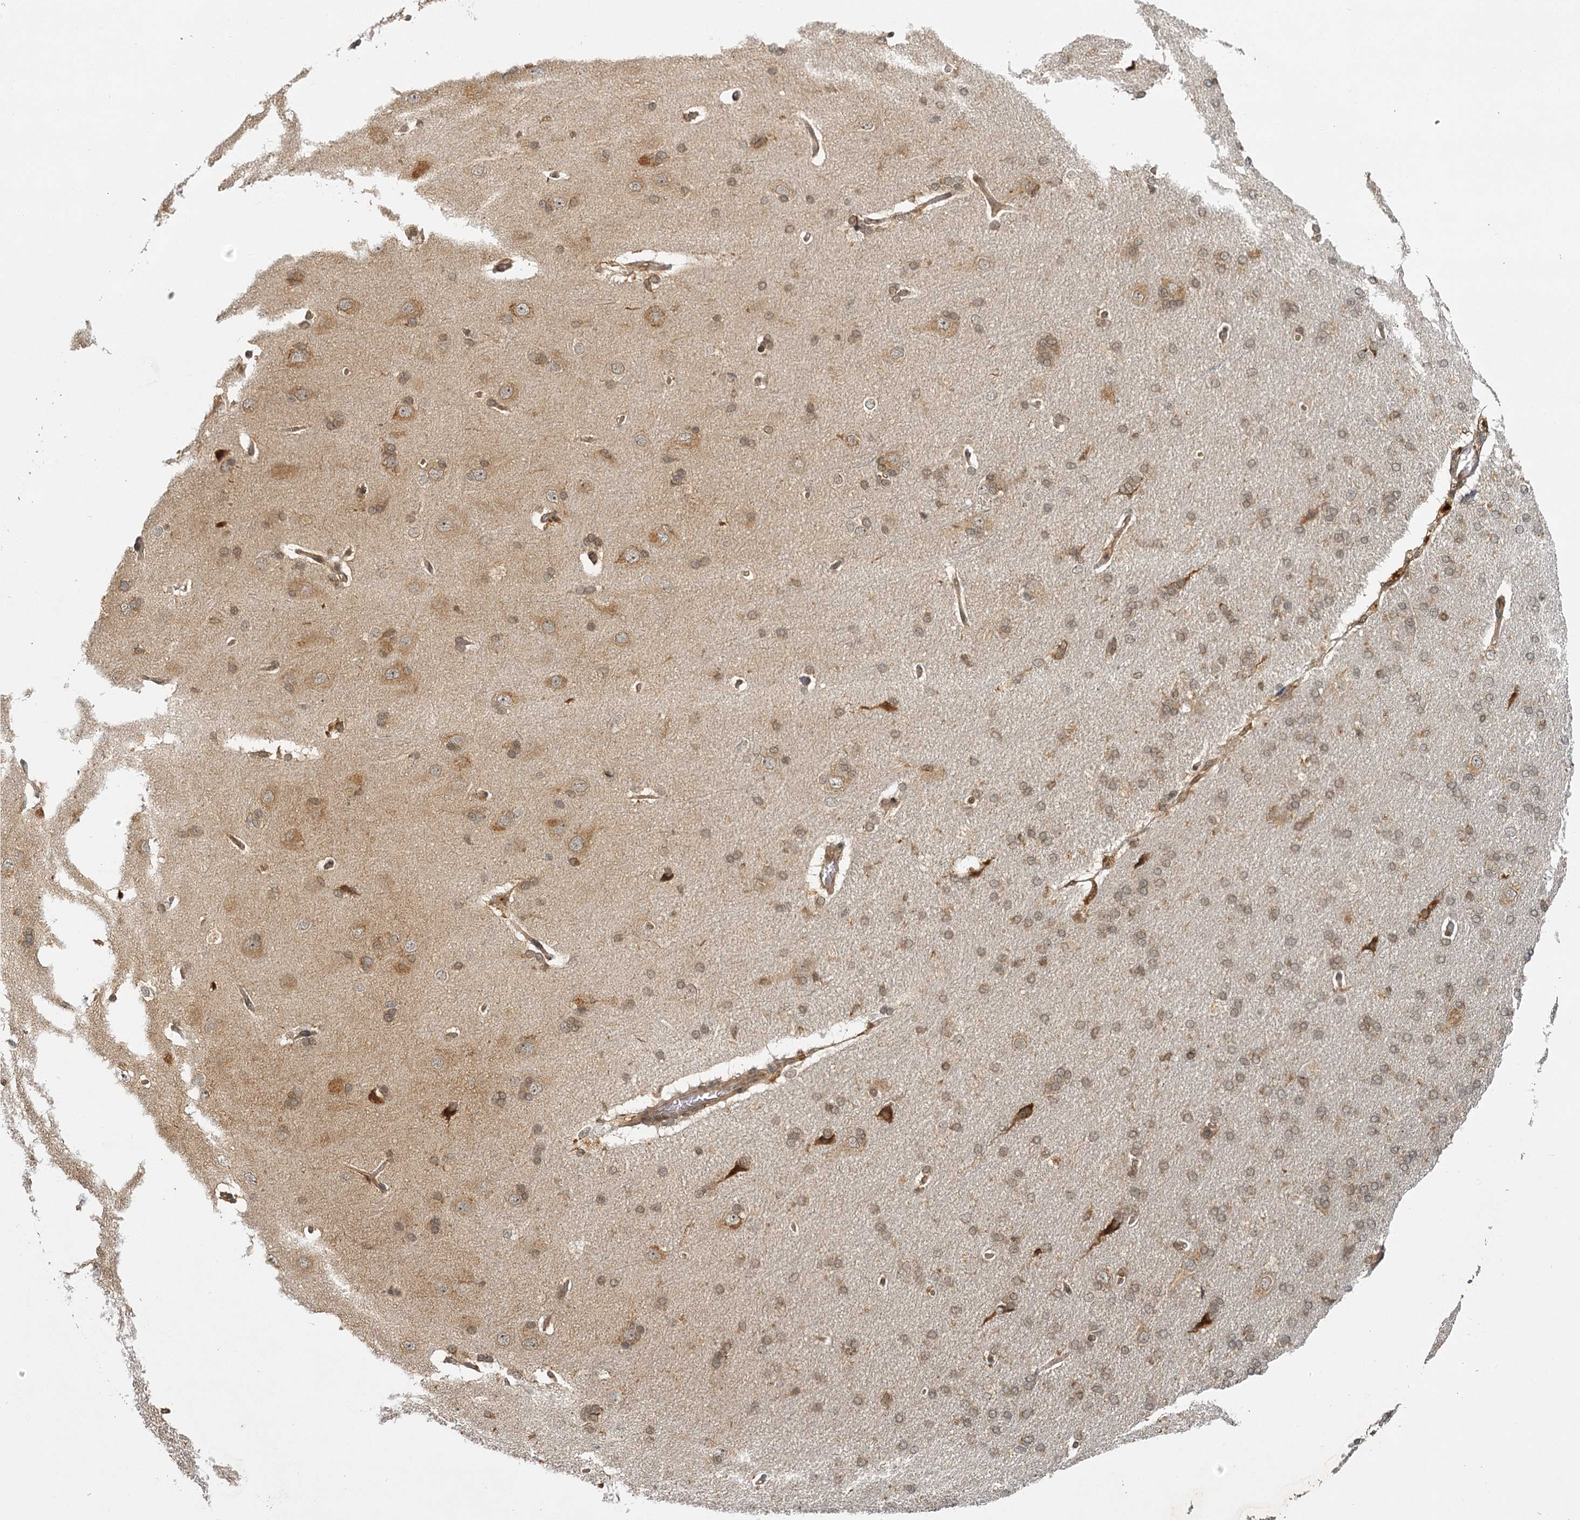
{"staining": {"intensity": "moderate", "quantity": ">75%", "location": "cytoplasmic/membranous,nuclear"}, "tissue": "cerebral cortex", "cell_type": "Endothelial cells", "image_type": "normal", "snomed": [{"axis": "morphology", "description": "Normal tissue, NOS"}, {"axis": "topography", "description": "Cerebral cortex"}], "caption": "A high-resolution histopathology image shows immunohistochemistry staining of unremarkable cerebral cortex, which reveals moderate cytoplasmic/membranous,nuclear positivity in about >75% of endothelial cells.", "gene": "ZNF549", "patient": {"sex": "male", "age": 62}}